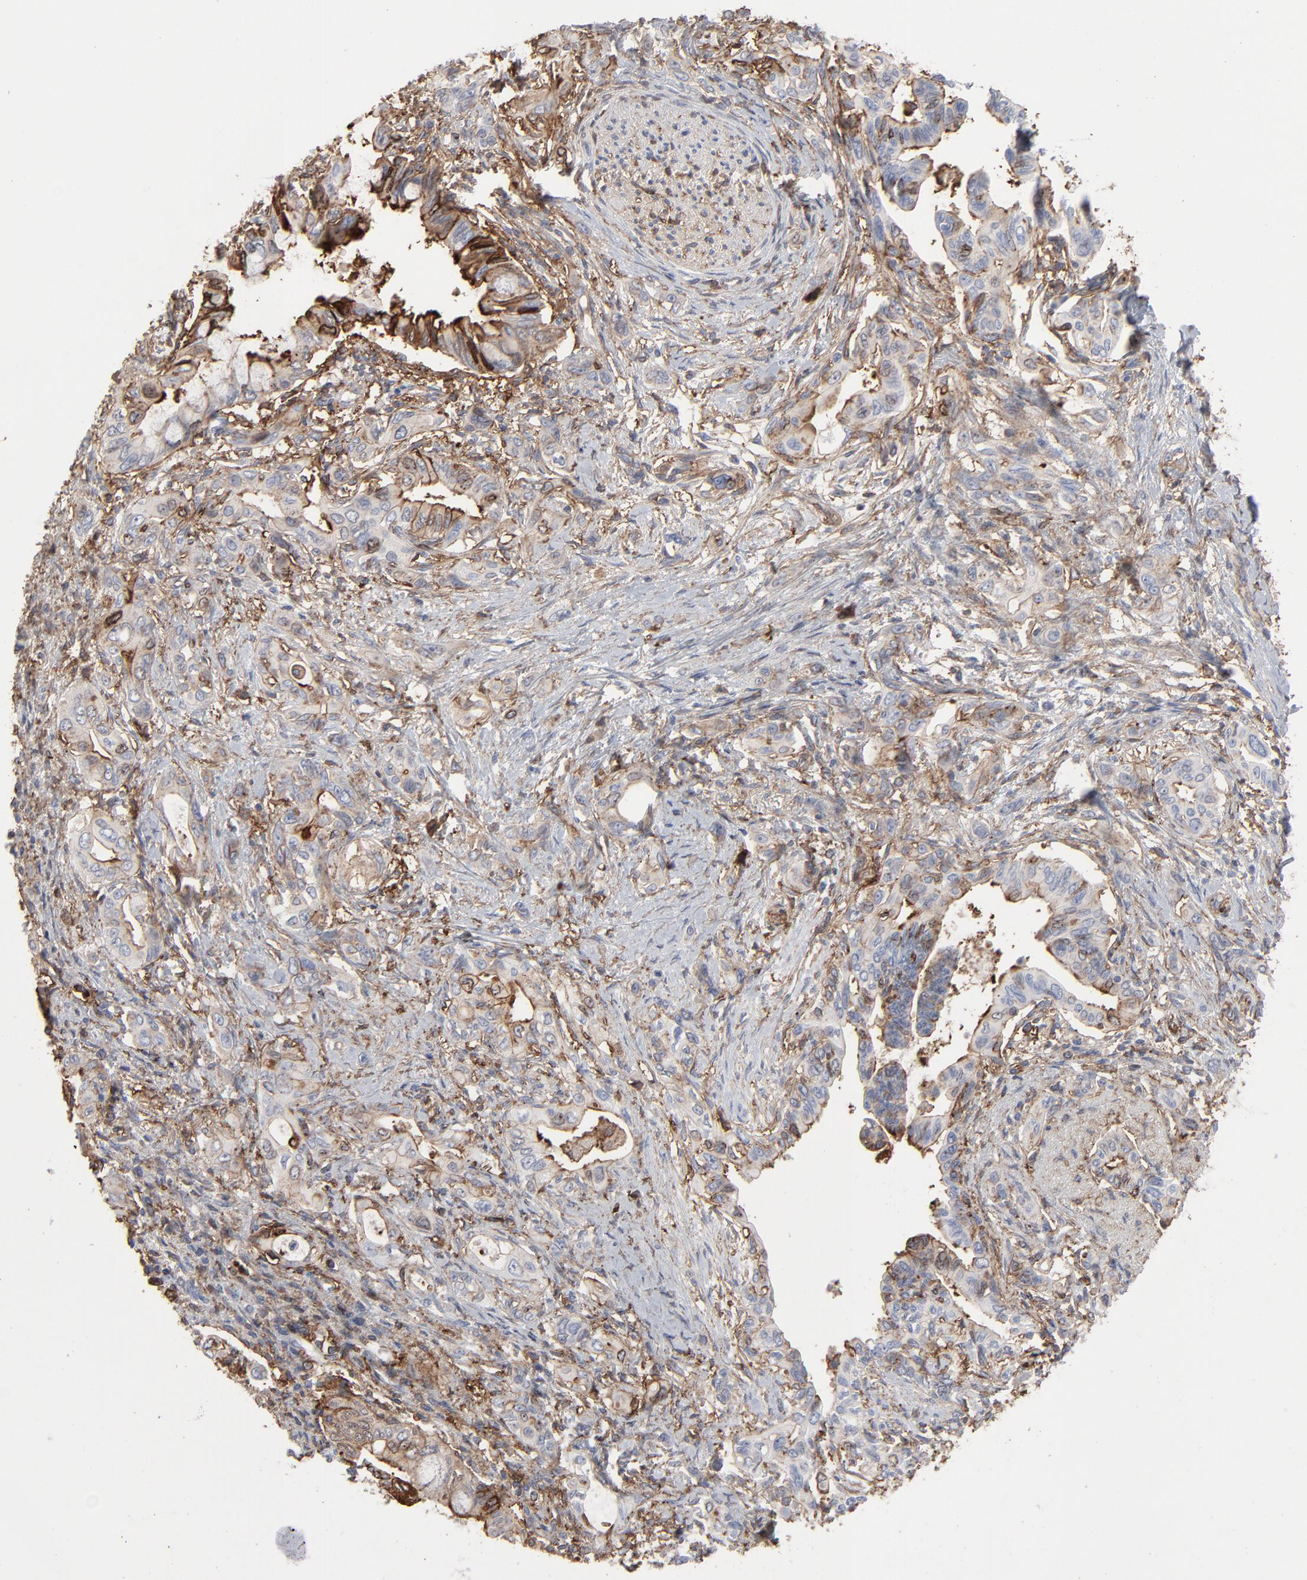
{"staining": {"intensity": "moderate", "quantity": "25%-75%", "location": "cytoplasmic/membranous"}, "tissue": "pancreatic cancer", "cell_type": "Tumor cells", "image_type": "cancer", "snomed": [{"axis": "morphology", "description": "Adenocarcinoma, NOS"}, {"axis": "topography", "description": "Pancreas"}], "caption": "Moderate cytoplasmic/membranous staining for a protein is identified in about 25%-75% of tumor cells of pancreatic cancer (adenocarcinoma) using immunohistochemistry (IHC).", "gene": "ANXA5", "patient": {"sex": "female", "age": 60}}